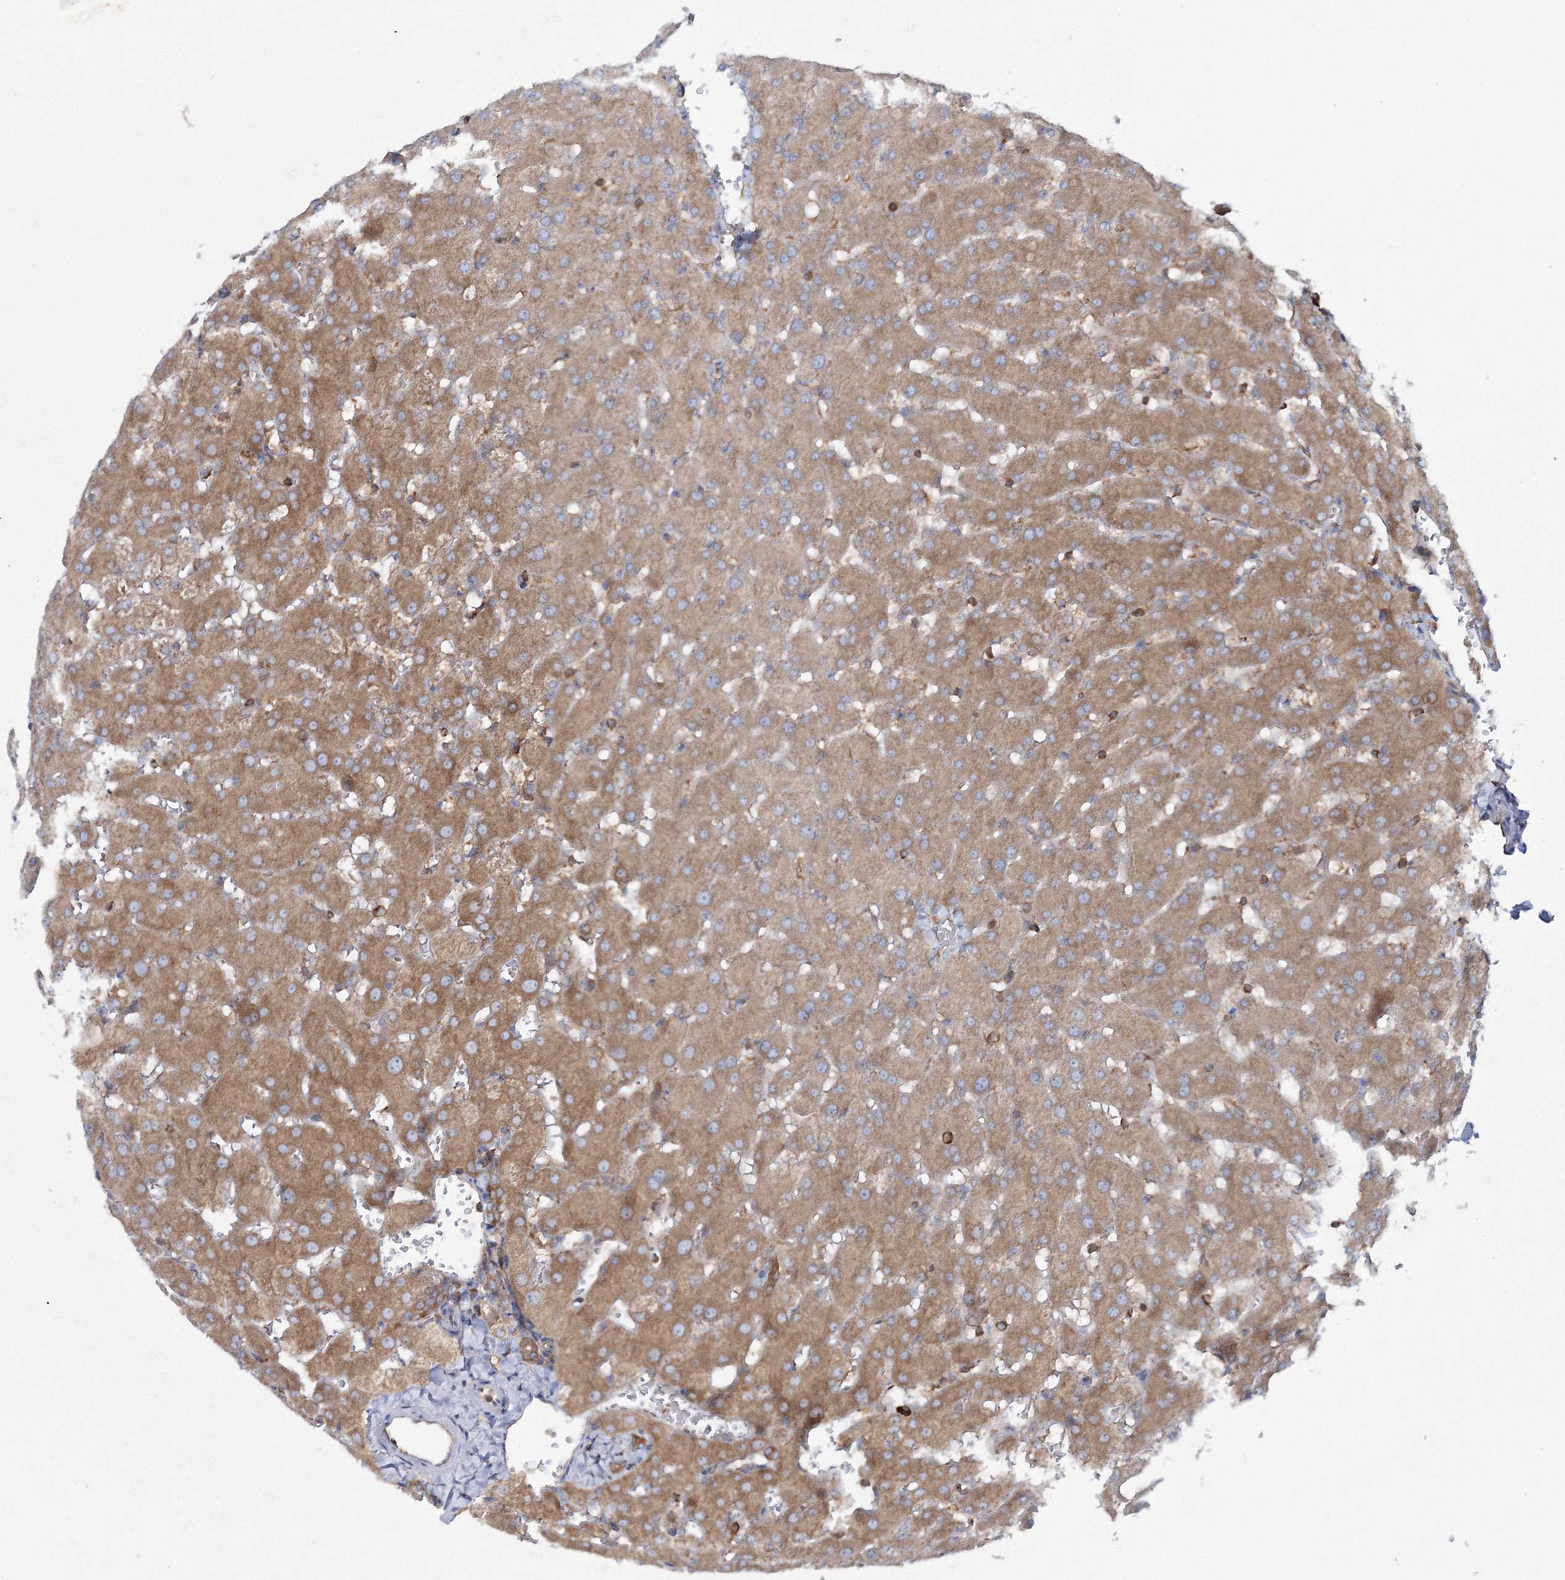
{"staining": {"intensity": "moderate", "quantity": ">75%", "location": "cytoplasmic/membranous"}, "tissue": "liver", "cell_type": "Cholangiocytes", "image_type": "normal", "snomed": [{"axis": "morphology", "description": "Normal tissue, NOS"}, {"axis": "topography", "description": "Liver"}], "caption": "Protein positivity by immunohistochemistry reveals moderate cytoplasmic/membranous staining in approximately >75% of cholangiocytes in unremarkable liver. Using DAB (3,3'-diaminobenzidine) (brown) and hematoxylin (blue) stains, captured at high magnification using brightfield microscopy.", "gene": "HARS1", "patient": {"sex": "female", "age": 63}}